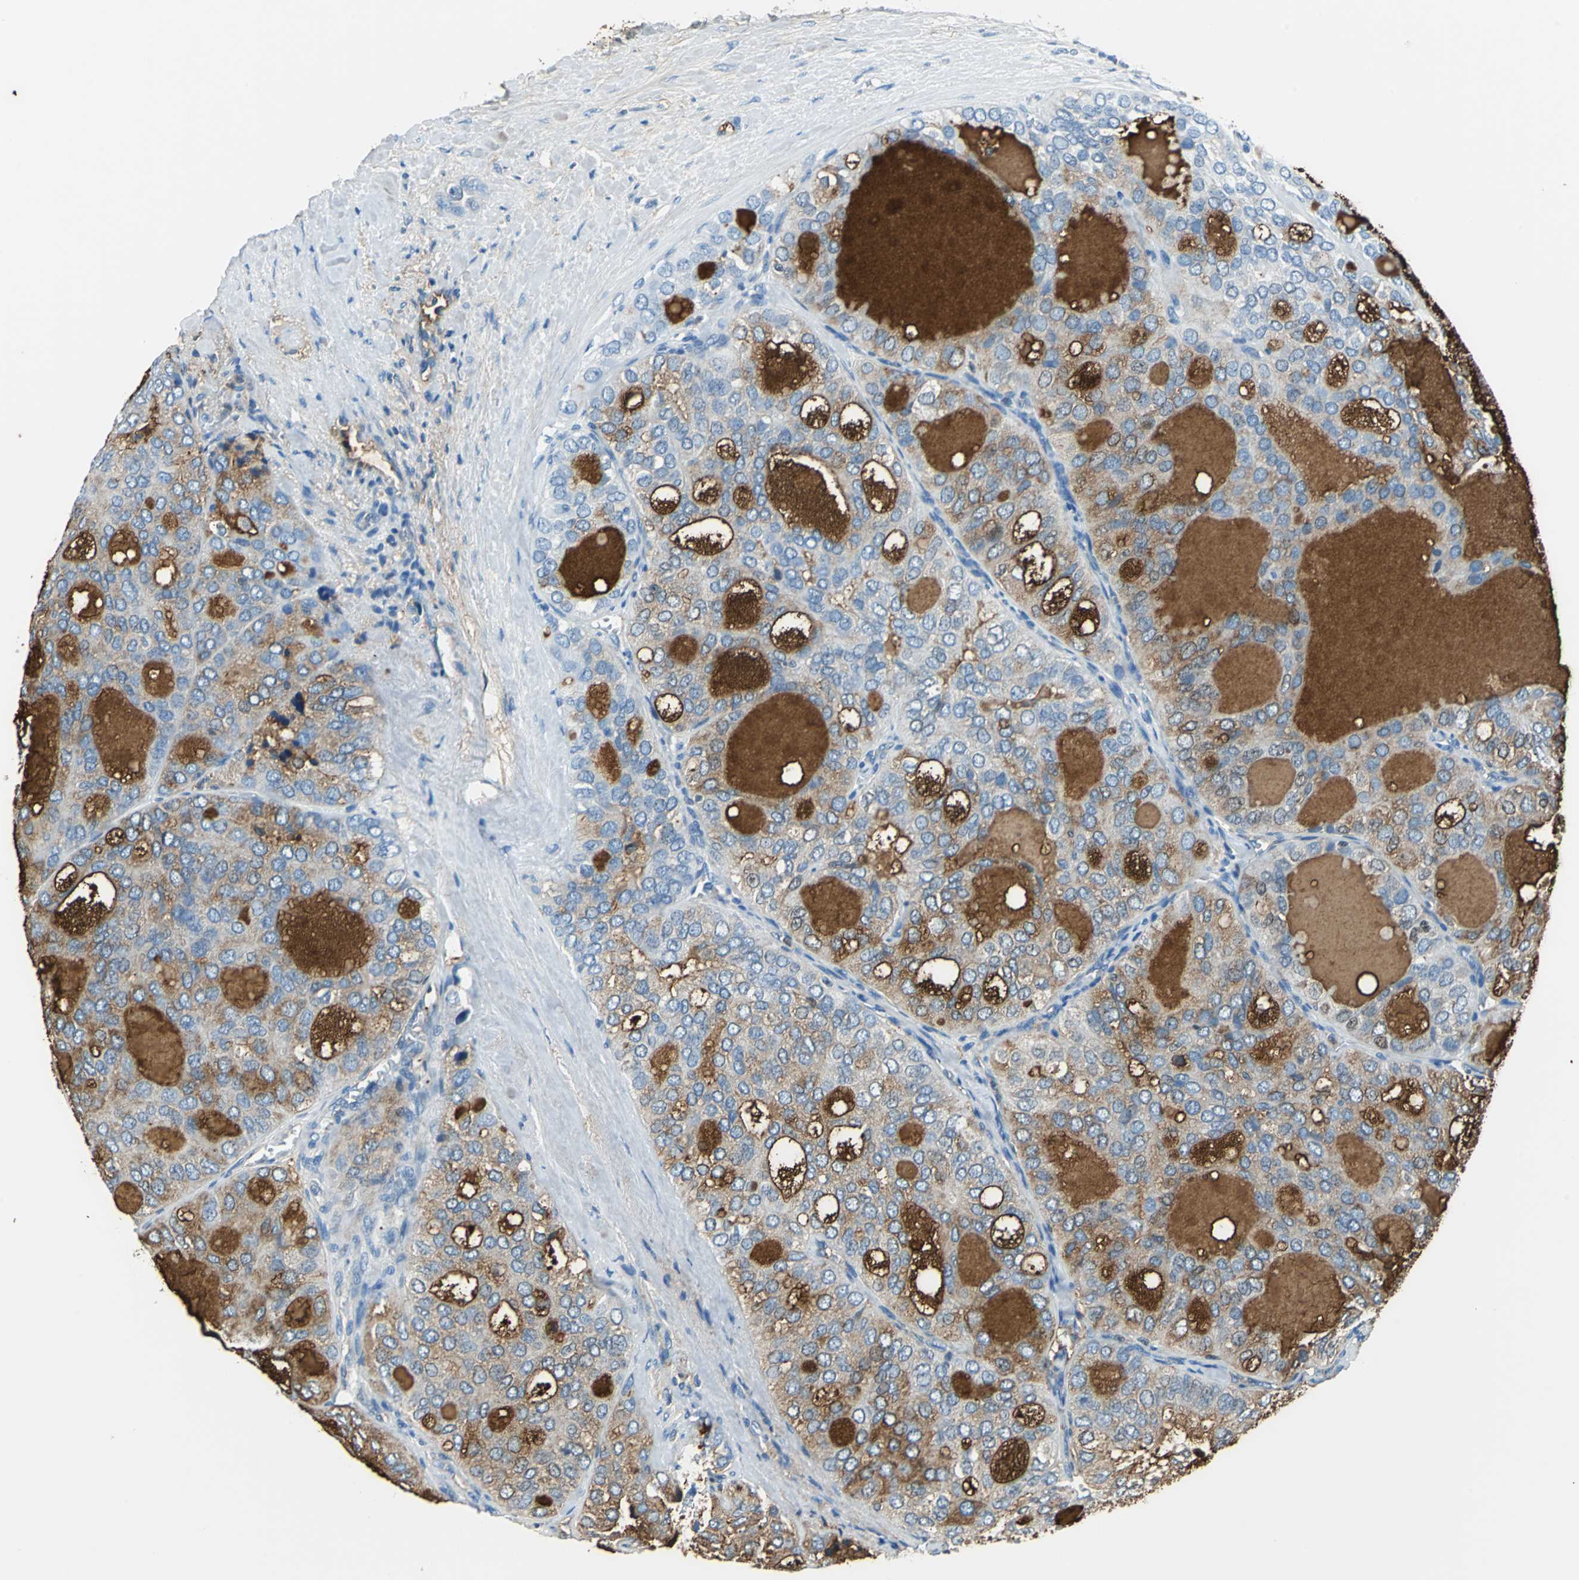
{"staining": {"intensity": "moderate", "quantity": ">75%", "location": "cytoplasmic/membranous"}, "tissue": "thyroid cancer", "cell_type": "Tumor cells", "image_type": "cancer", "snomed": [{"axis": "morphology", "description": "Follicular adenoma carcinoma, NOS"}, {"axis": "topography", "description": "Thyroid gland"}], "caption": "This photomicrograph displays IHC staining of human thyroid cancer, with medium moderate cytoplasmic/membranous positivity in approximately >75% of tumor cells.", "gene": "ALB", "patient": {"sex": "male", "age": 75}}